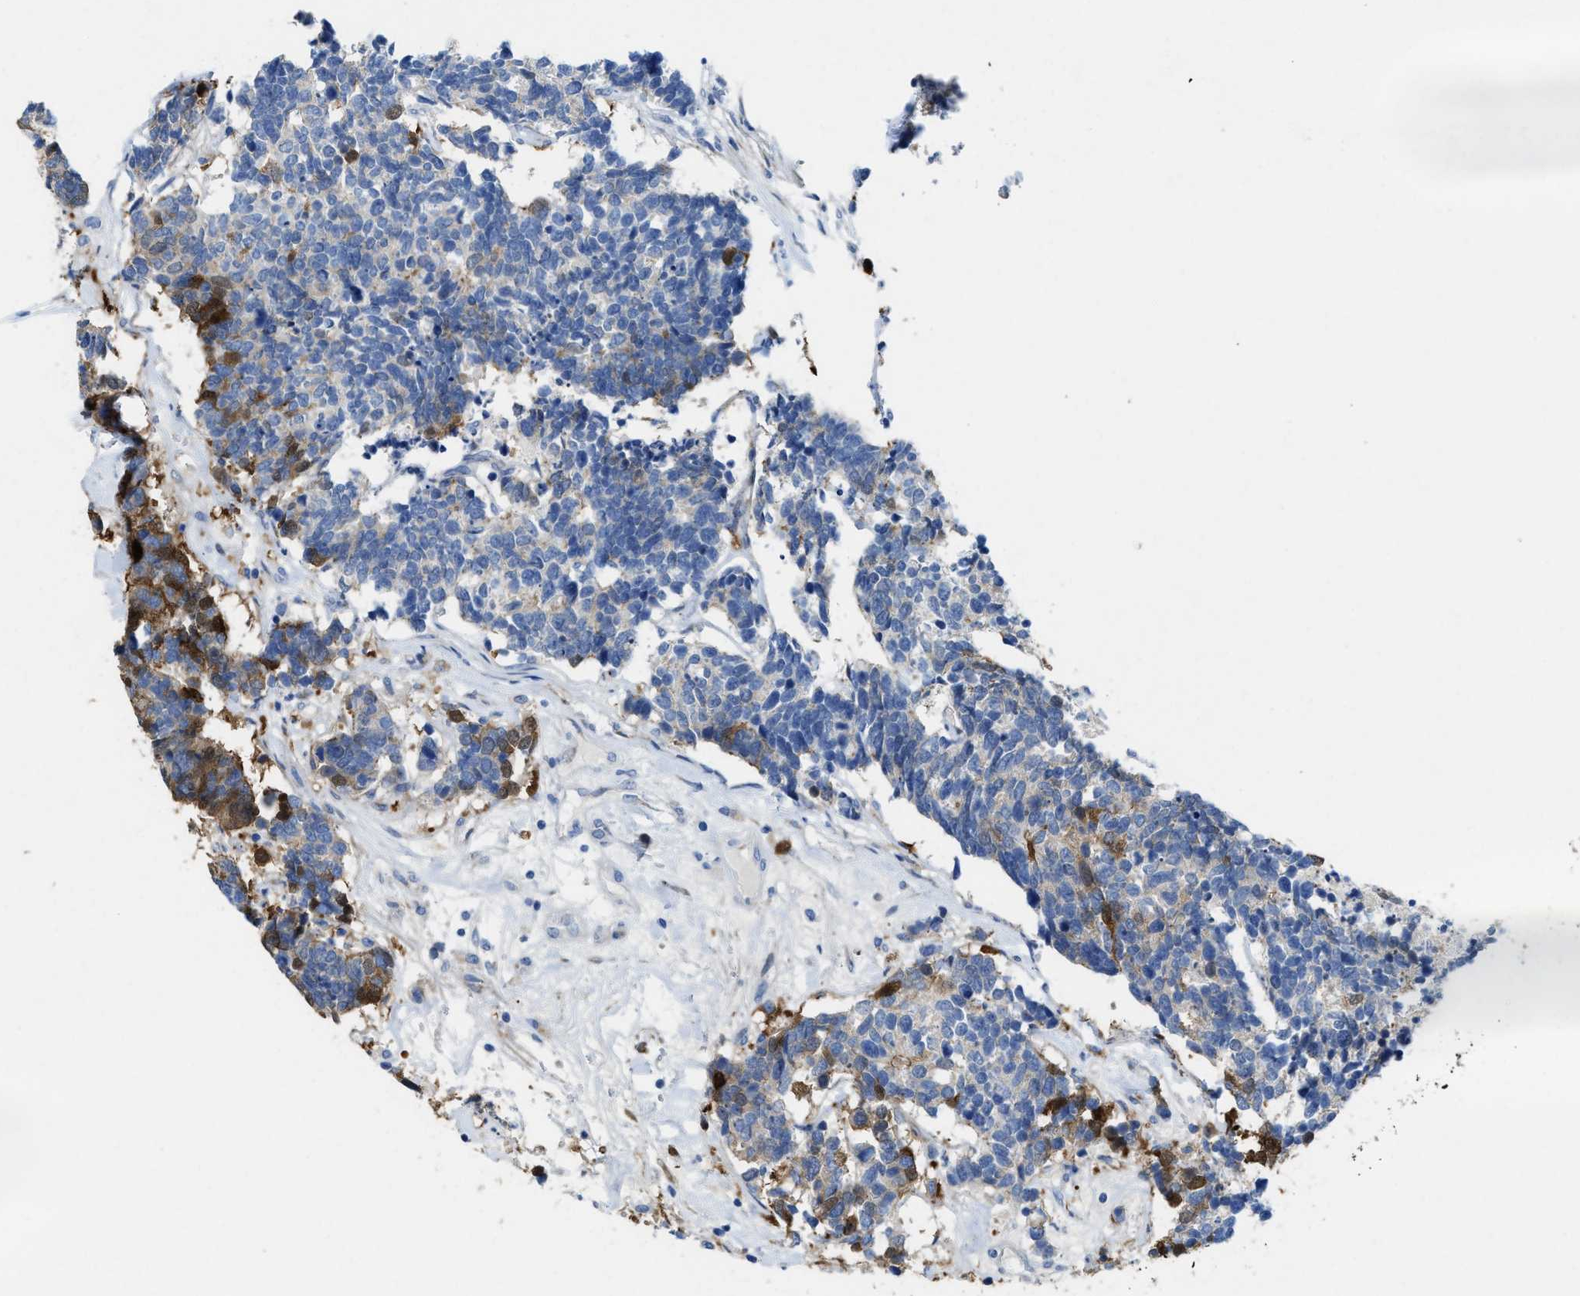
{"staining": {"intensity": "moderate", "quantity": "<25%", "location": "cytoplasmic/membranous"}, "tissue": "carcinoid", "cell_type": "Tumor cells", "image_type": "cancer", "snomed": [{"axis": "morphology", "description": "Carcinoma, NOS"}, {"axis": "morphology", "description": "Carcinoid, malignant, NOS"}, {"axis": "topography", "description": "Urinary bladder"}], "caption": "IHC photomicrograph of carcinoid stained for a protein (brown), which exhibits low levels of moderate cytoplasmic/membranous staining in about <25% of tumor cells.", "gene": "ASS1", "patient": {"sex": "male", "age": 57}}